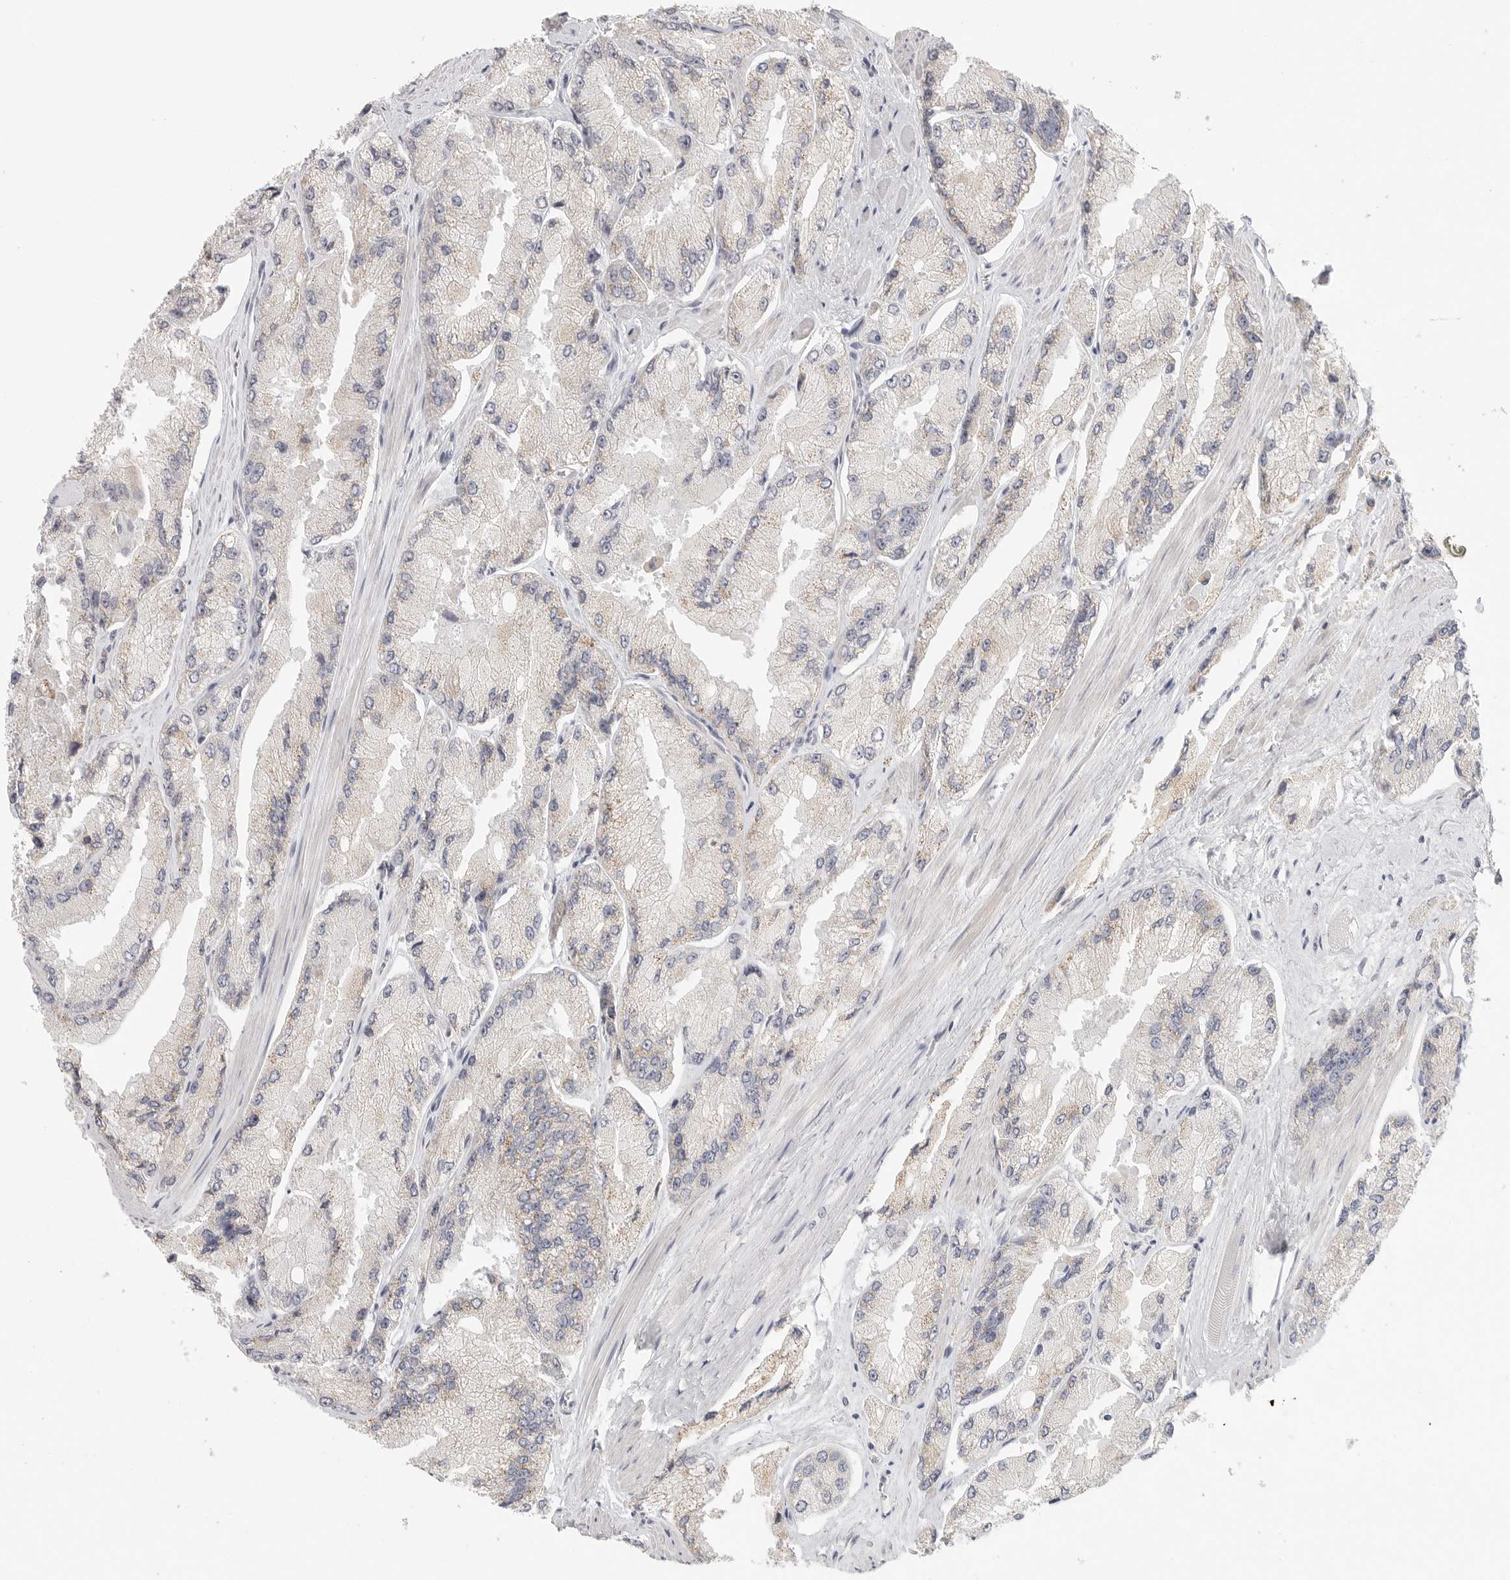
{"staining": {"intensity": "weak", "quantity": "25%-75%", "location": "cytoplasmic/membranous"}, "tissue": "prostate cancer", "cell_type": "Tumor cells", "image_type": "cancer", "snomed": [{"axis": "morphology", "description": "Adenocarcinoma, High grade"}, {"axis": "topography", "description": "Prostate"}], "caption": "Prostate cancer (adenocarcinoma (high-grade)) tissue displays weak cytoplasmic/membranous expression in about 25%-75% of tumor cells", "gene": "SLC25A36", "patient": {"sex": "male", "age": 58}}